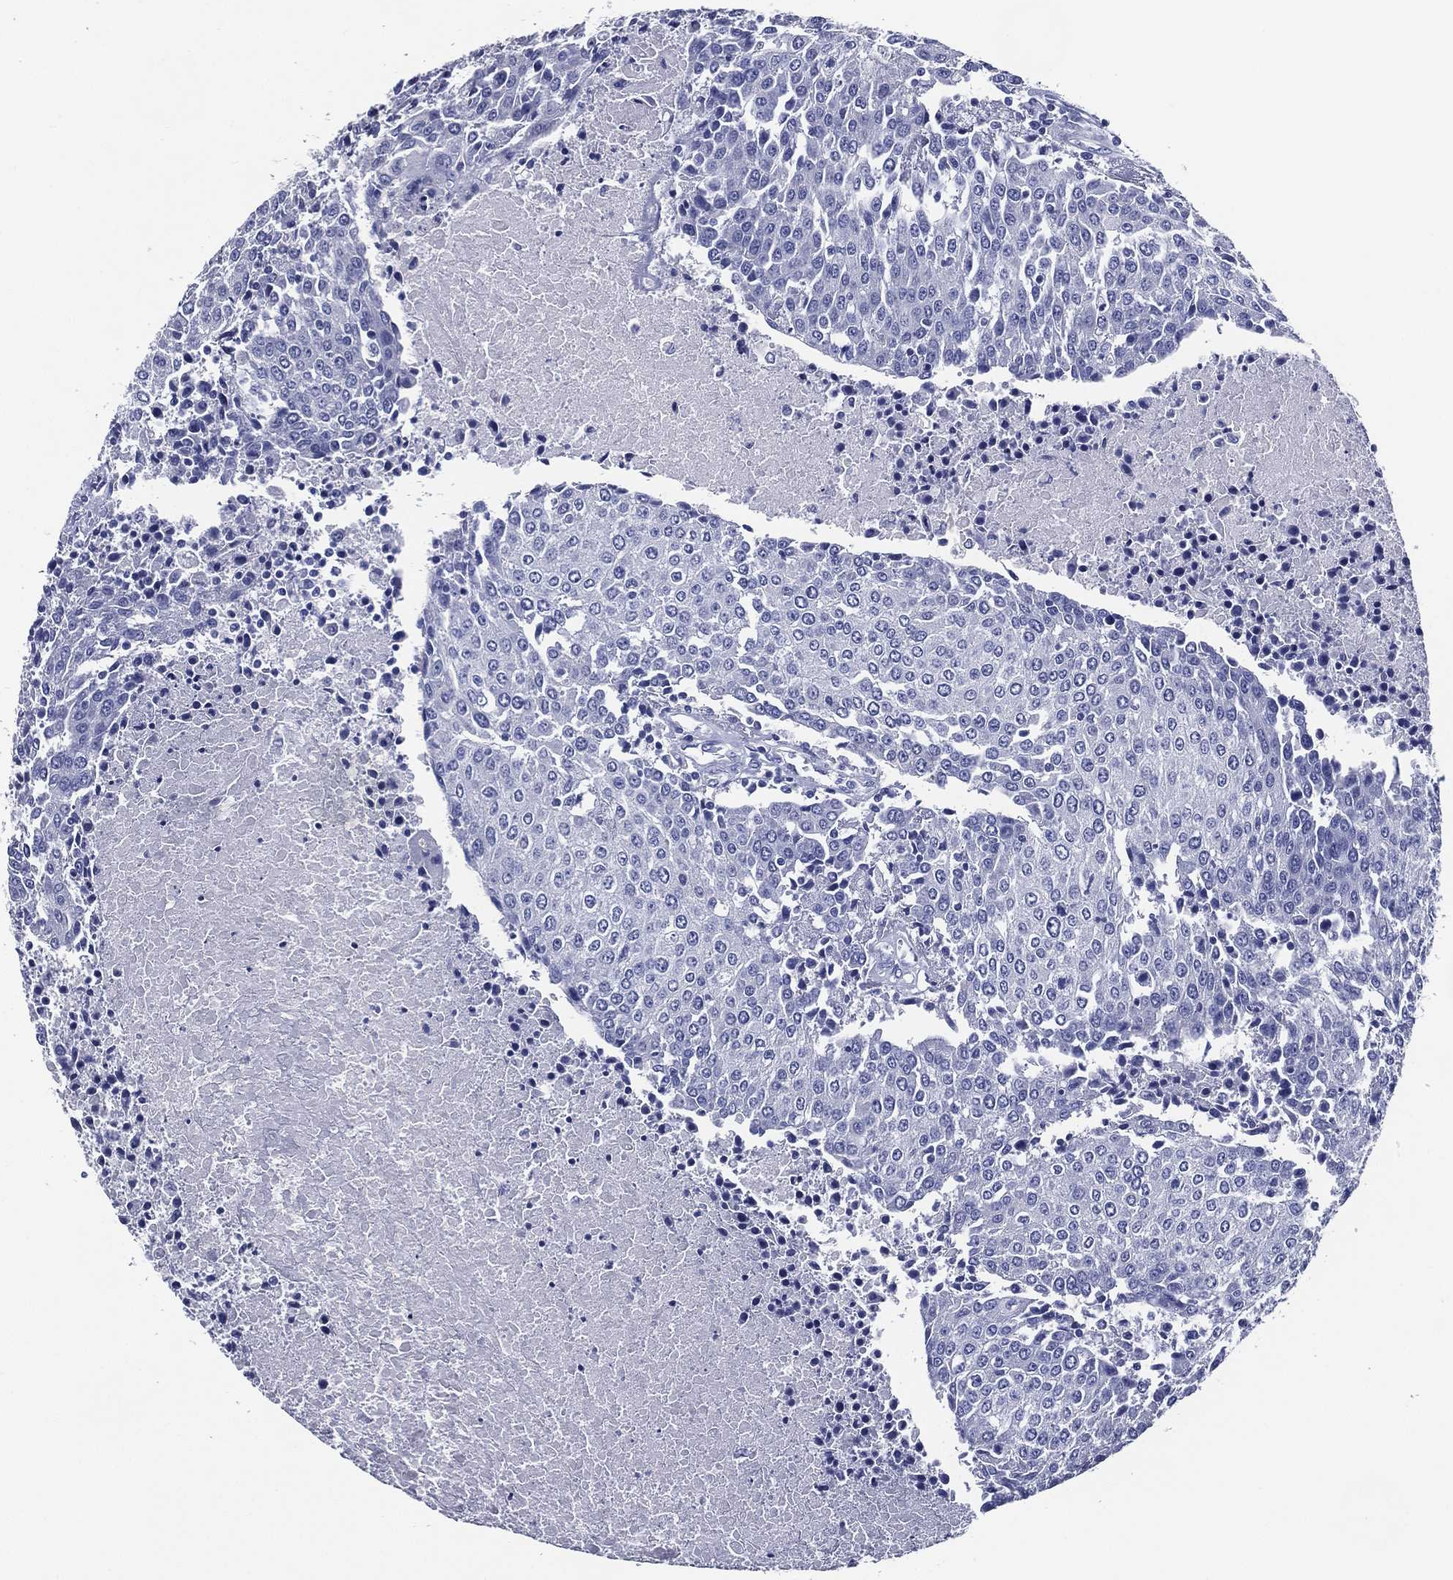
{"staining": {"intensity": "negative", "quantity": "none", "location": "none"}, "tissue": "urothelial cancer", "cell_type": "Tumor cells", "image_type": "cancer", "snomed": [{"axis": "morphology", "description": "Urothelial carcinoma, High grade"}, {"axis": "topography", "description": "Urinary bladder"}], "caption": "Tumor cells show no significant protein positivity in urothelial cancer. (Stains: DAB immunohistochemistry with hematoxylin counter stain, Microscopy: brightfield microscopy at high magnification).", "gene": "ACE2", "patient": {"sex": "female", "age": 85}}